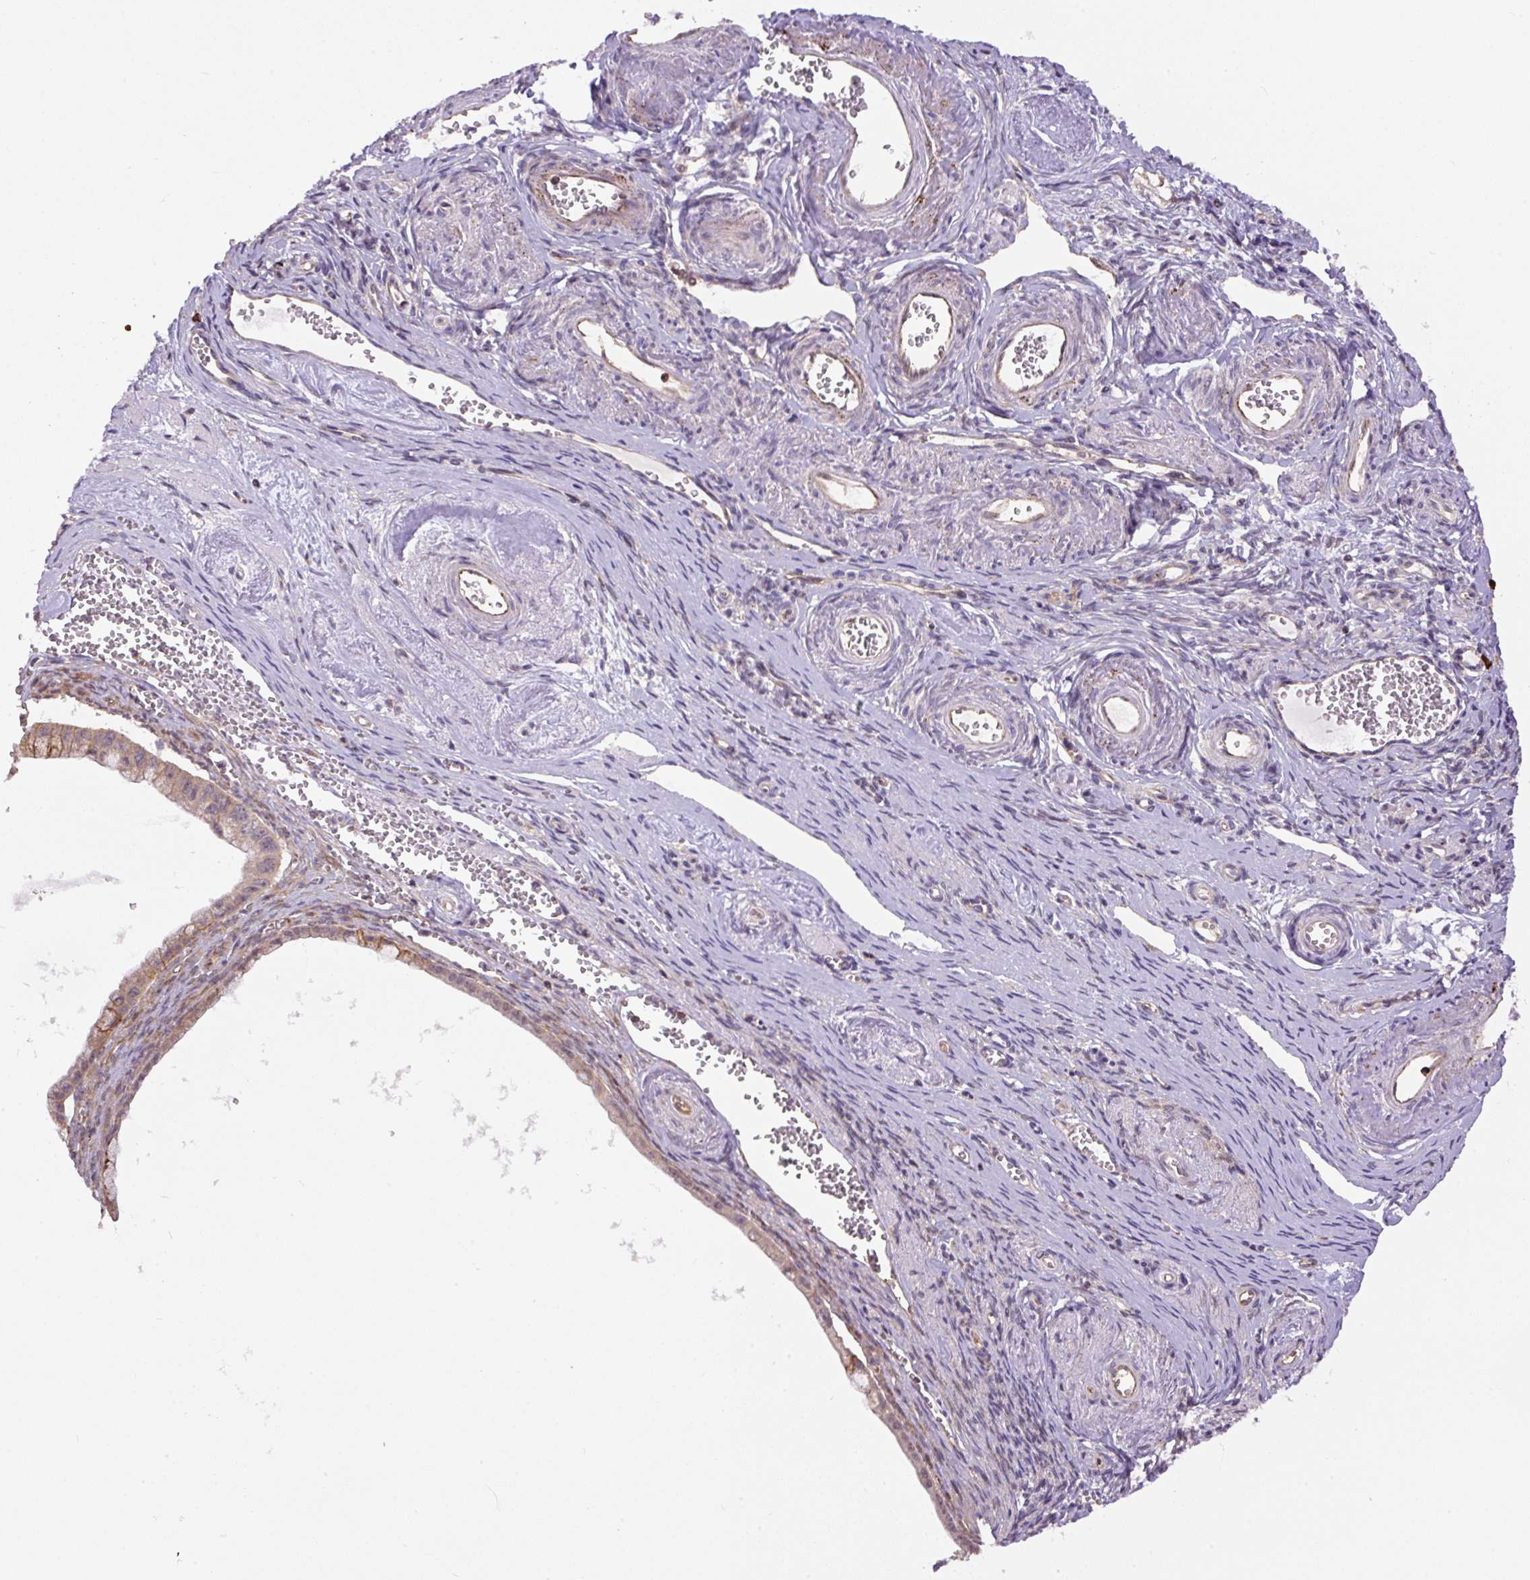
{"staining": {"intensity": "moderate", "quantity": "25%-75%", "location": "cytoplasmic/membranous"}, "tissue": "ovarian cancer", "cell_type": "Tumor cells", "image_type": "cancer", "snomed": [{"axis": "morphology", "description": "Cystadenocarcinoma, mucinous, NOS"}, {"axis": "topography", "description": "Ovary"}], "caption": "Protein staining exhibits moderate cytoplasmic/membranous positivity in approximately 25%-75% of tumor cells in ovarian mucinous cystadenocarcinoma.", "gene": "PPME1", "patient": {"sex": "female", "age": 59}}